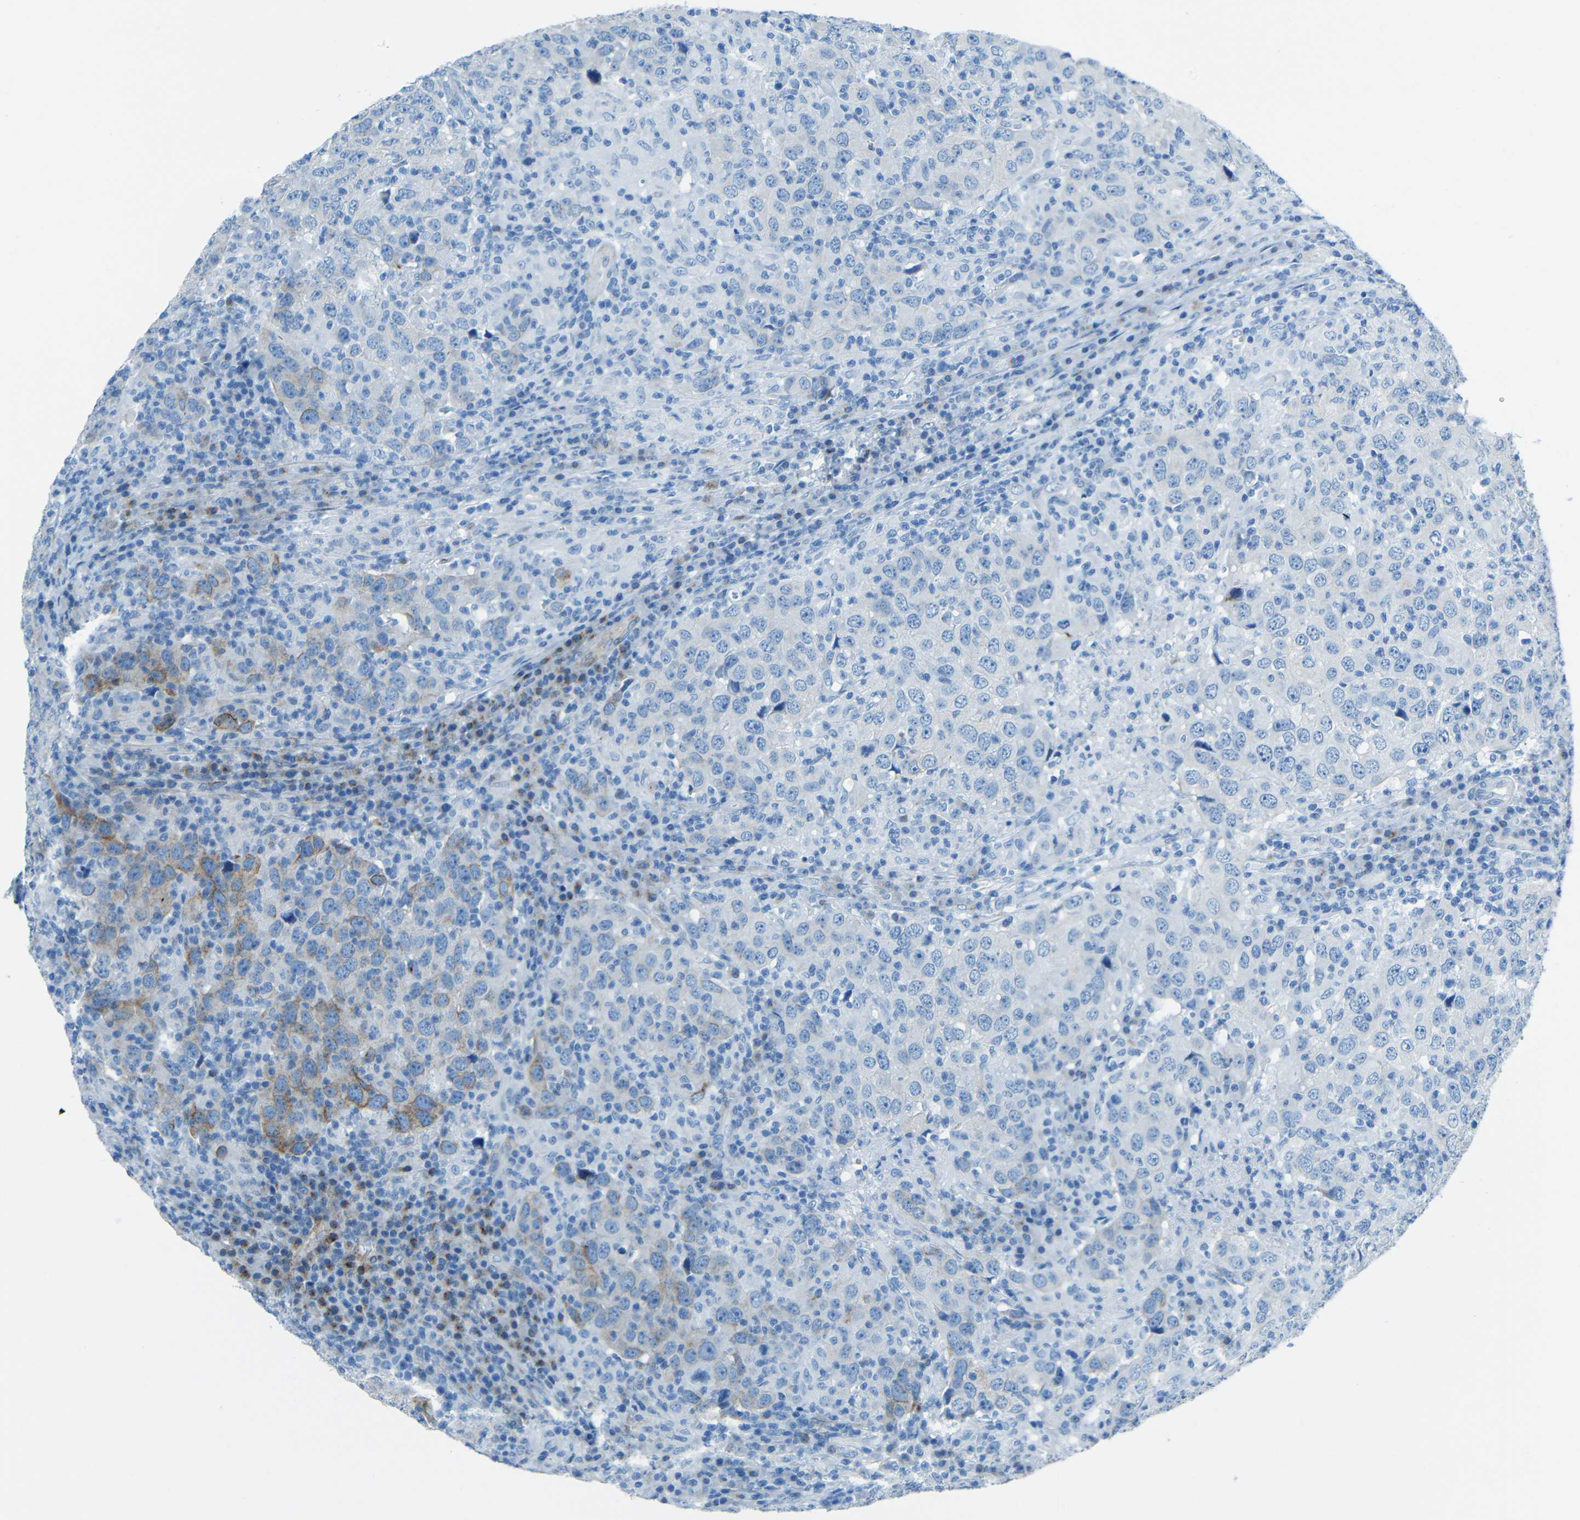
{"staining": {"intensity": "moderate", "quantity": "<25%", "location": "cytoplasmic/membranous"}, "tissue": "head and neck cancer", "cell_type": "Tumor cells", "image_type": "cancer", "snomed": [{"axis": "morphology", "description": "Adenocarcinoma, NOS"}, {"axis": "topography", "description": "Salivary gland"}, {"axis": "topography", "description": "Head-Neck"}], "caption": "Adenocarcinoma (head and neck) was stained to show a protein in brown. There is low levels of moderate cytoplasmic/membranous expression in about <25% of tumor cells.", "gene": "TUBB4B", "patient": {"sex": "female", "age": 65}}